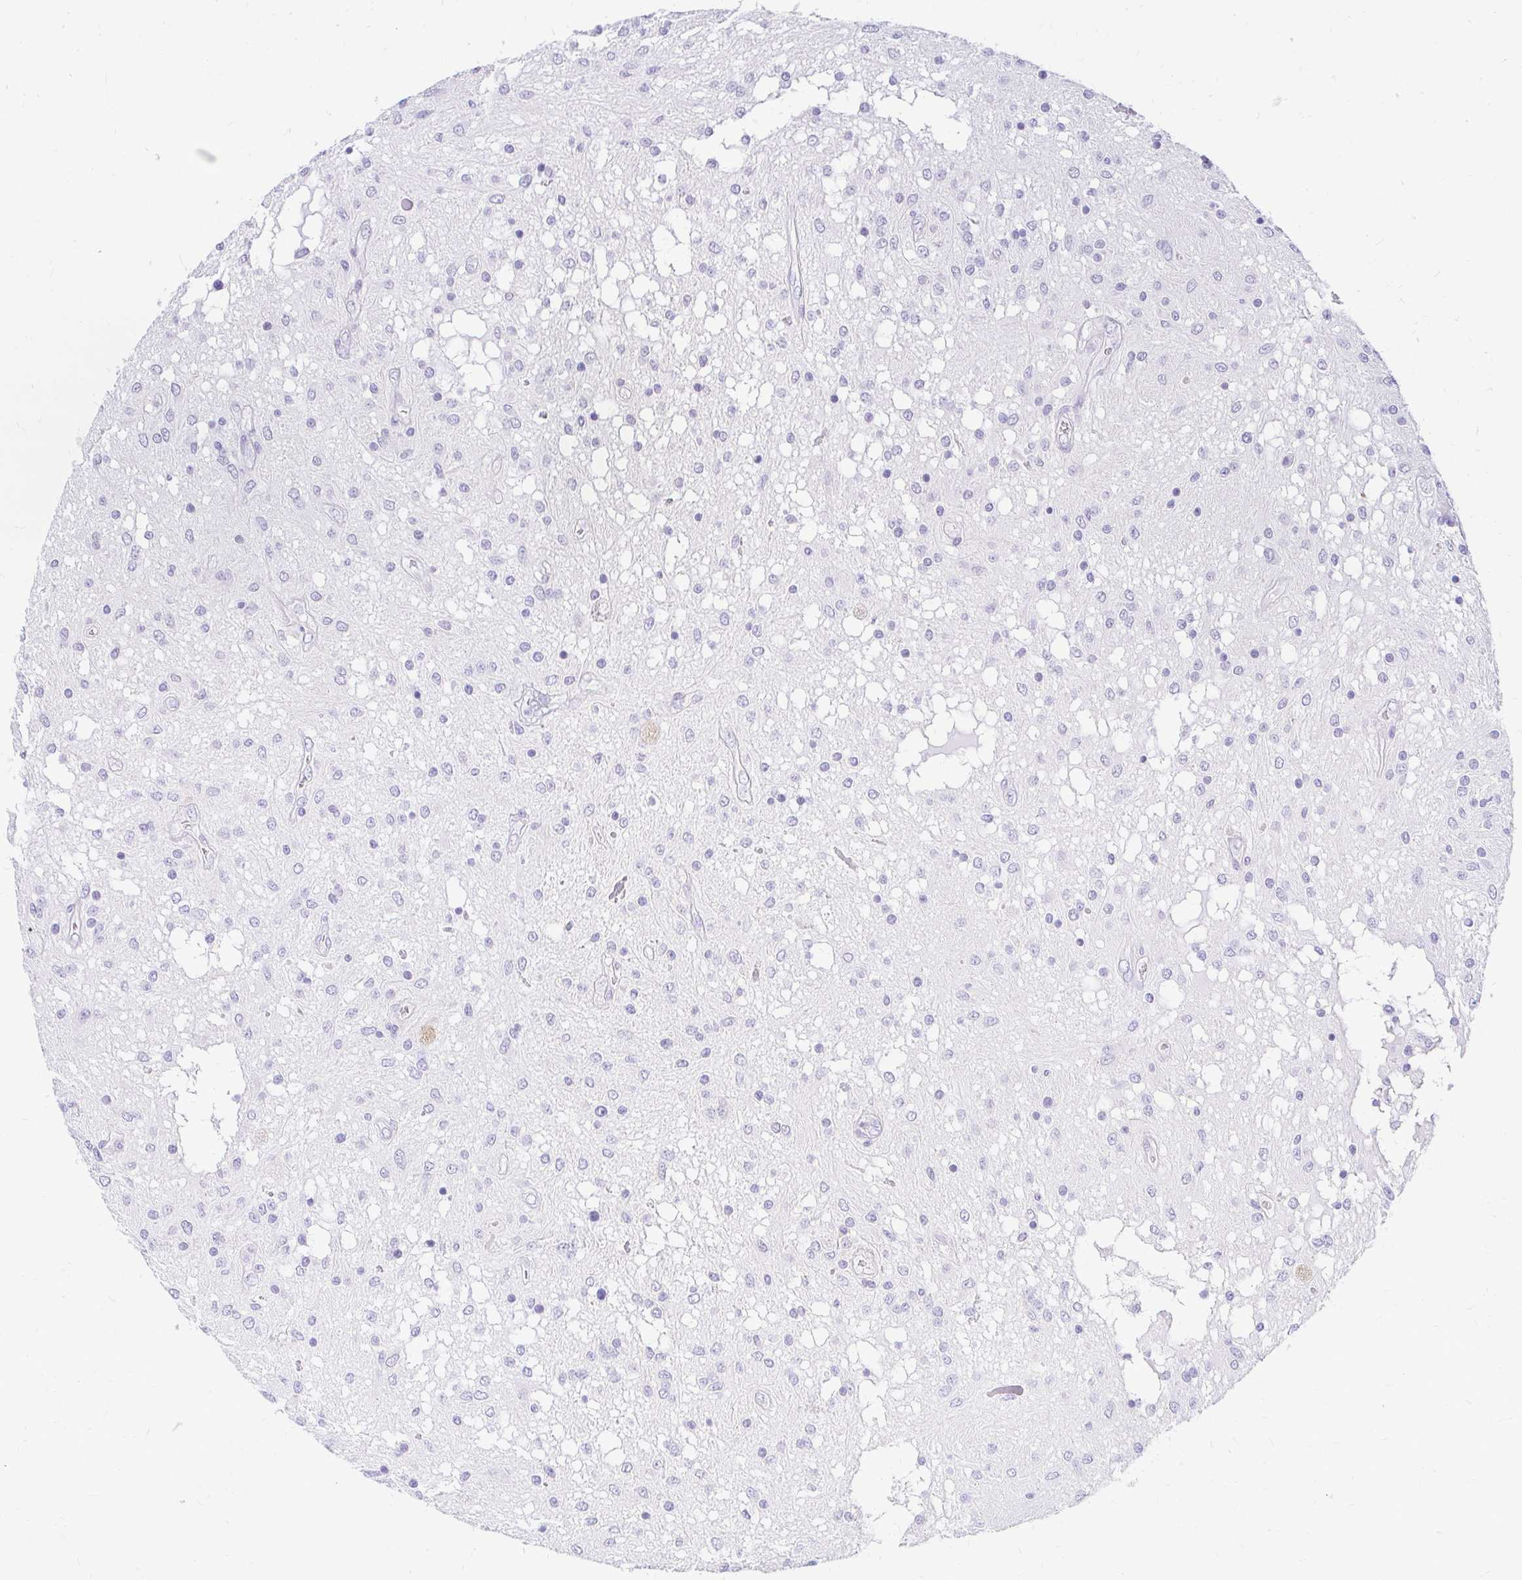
{"staining": {"intensity": "negative", "quantity": "none", "location": "none"}, "tissue": "glioma", "cell_type": "Tumor cells", "image_type": "cancer", "snomed": [{"axis": "morphology", "description": "Glioma, malignant, Low grade"}, {"axis": "topography", "description": "Cerebellum"}], "caption": "Tumor cells are negative for brown protein staining in low-grade glioma (malignant).", "gene": "FATE1", "patient": {"sex": "female", "age": 14}}